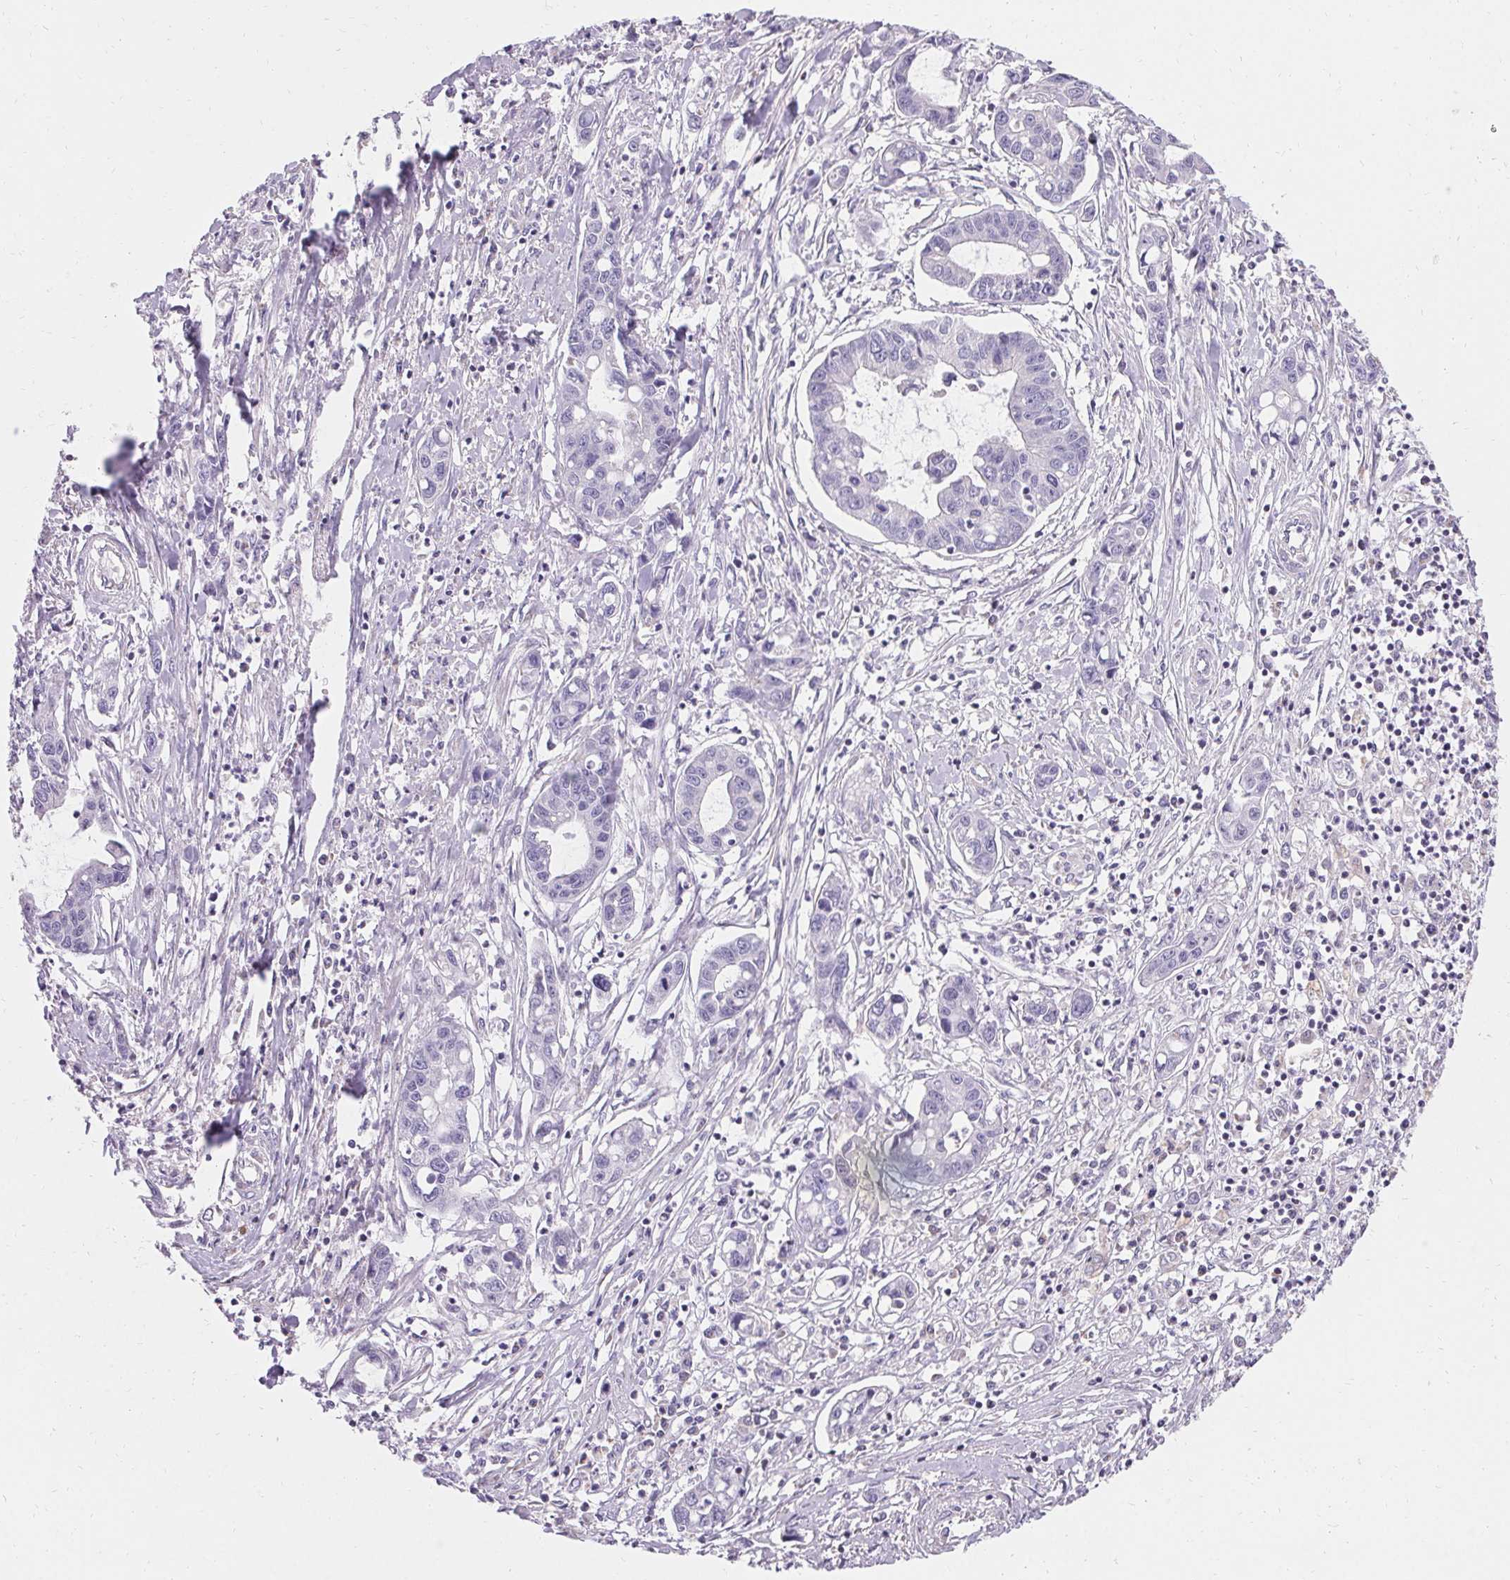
{"staining": {"intensity": "negative", "quantity": "none", "location": "none"}, "tissue": "liver cancer", "cell_type": "Tumor cells", "image_type": "cancer", "snomed": [{"axis": "morphology", "description": "Cholangiocarcinoma"}, {"axis": "topography", "description": "Liver"}], "caption": "Cholangiocarcinoma (liver) was stained to show a protein in brown. There is no significant positivity in tumor cells.", "gene": "ASGR2", "patient": {"sex": "male", "age": 58}}